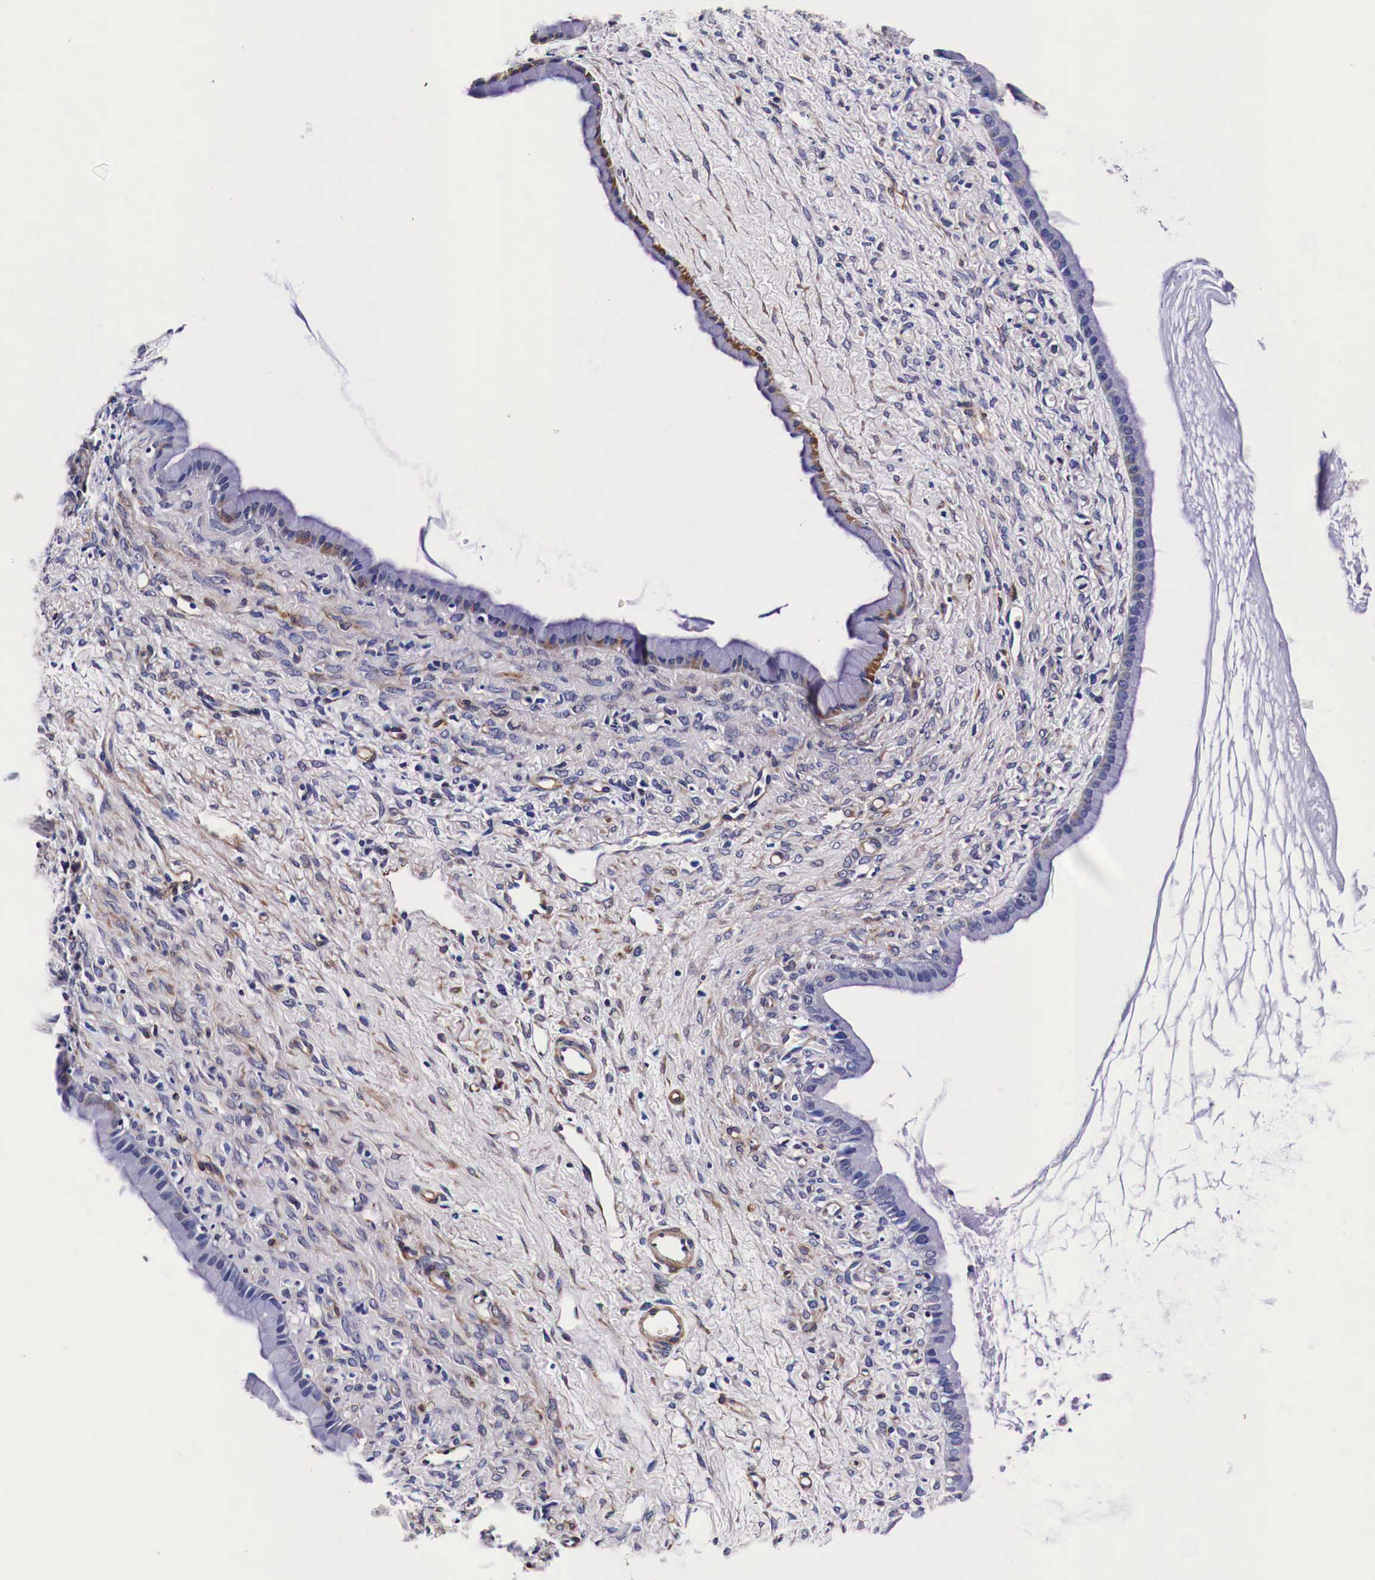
{"staining": {"intensity": "moderate", "quantity": "25%-75%", "location": "cytoplasmic/membranous"}, "tissue": "ovarian cancer", "cell_type": "Tumor cells", "image_type": "cancer", "snomed": [{"axis": "morphology", "description": "Cystadenocarcinoma, mucinous, NOS"}, {"axis": "topography", "description": "Ovary"}], "caption": "Brown immunohistochemical staining in human mucinous cystadenocarcinoma (ovarian) exhibits moderate cytoplasmic/membranous positivity in approximately 25%-75% of tumor cells.", "gene": "HSPB1", "patient": {"sex": "female", "age": 25}}